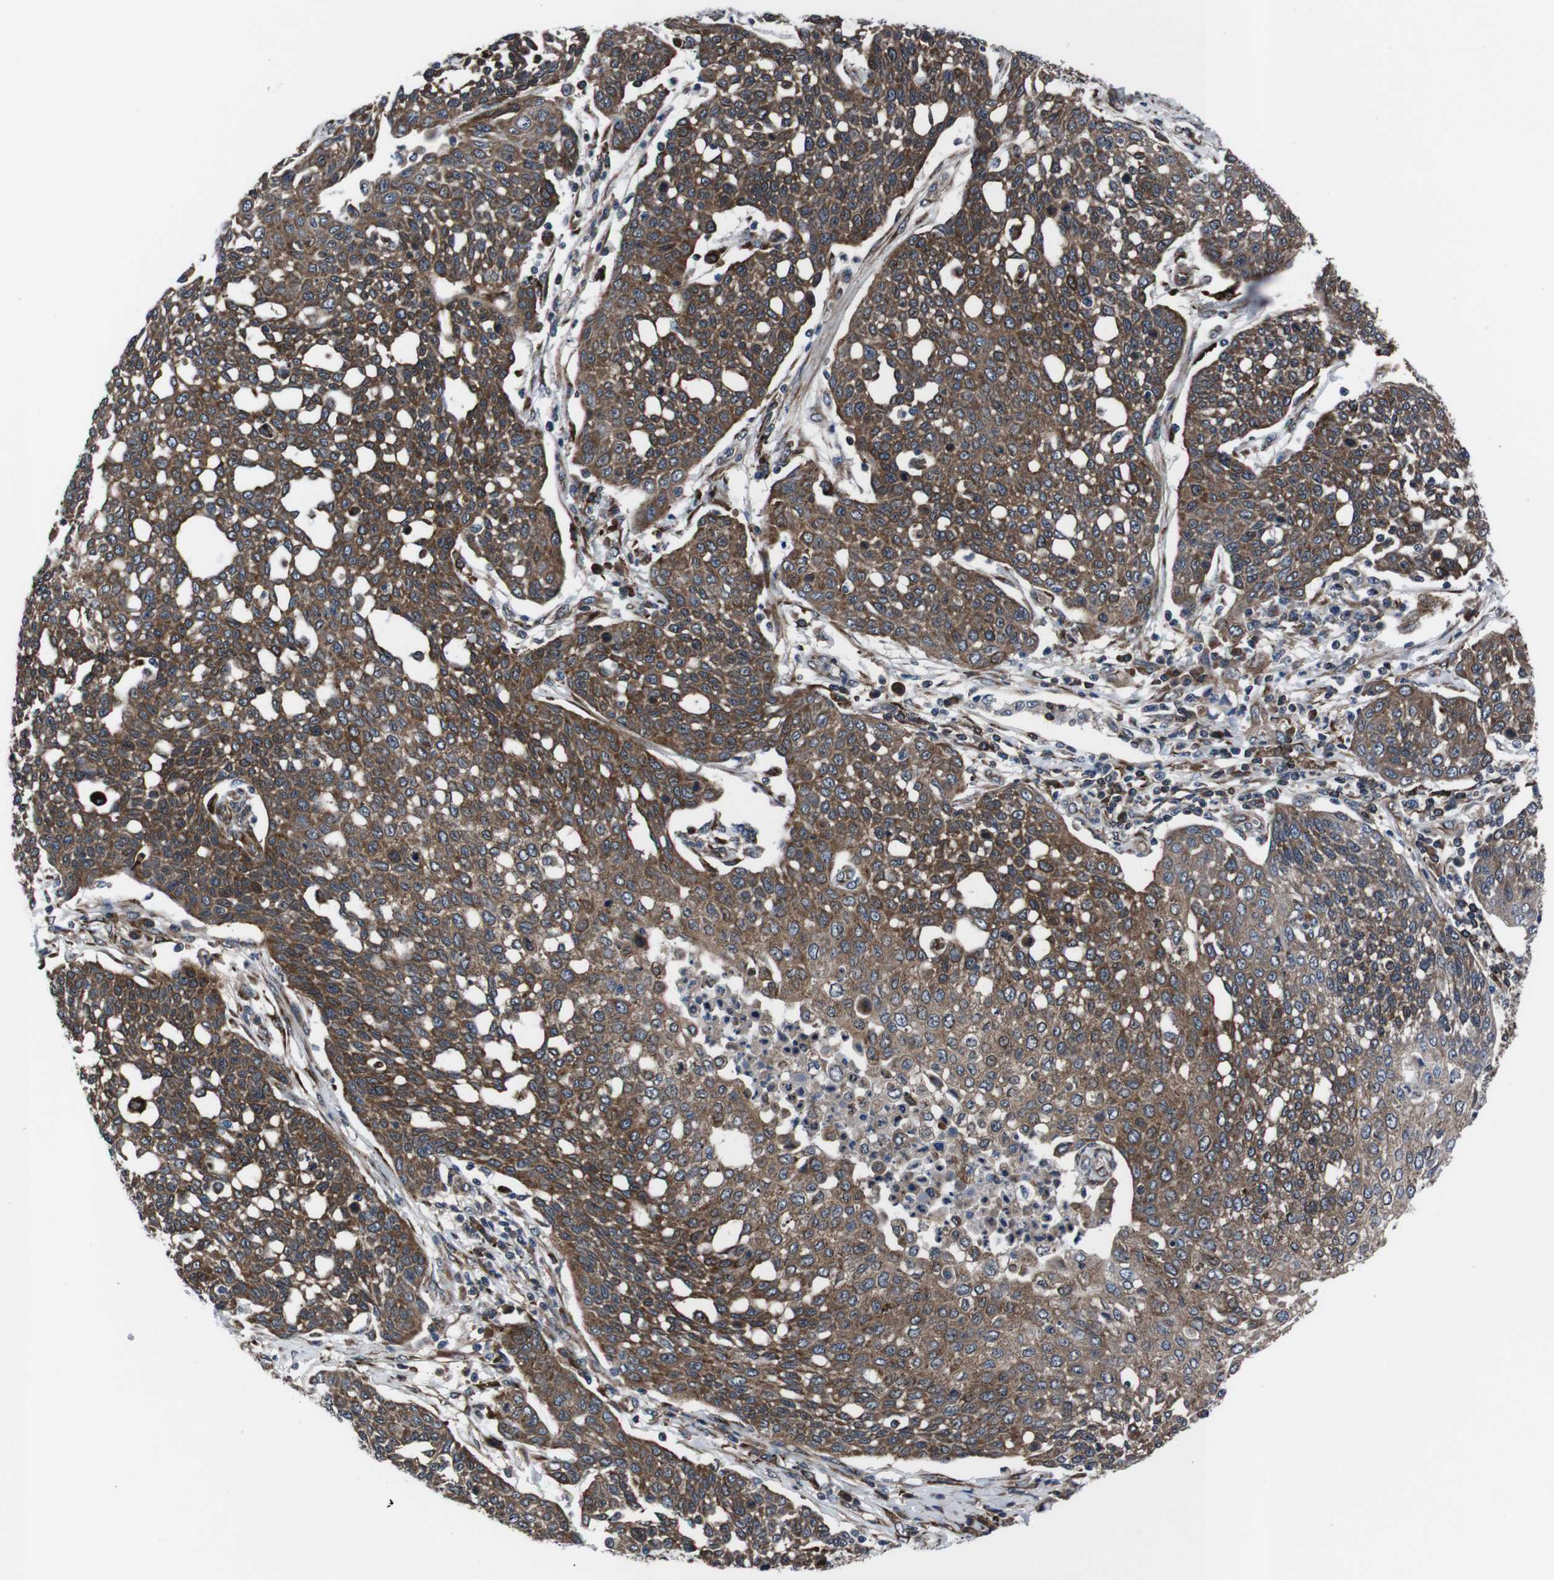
{"staining": {"intensity": "strong", "quantity": ">75%", "location": "cytoplasmic/membranous"}, "tissue": "cervical cancer", "cell_type": "Tumor cells", "image_type": "cancer", "snomed": [{"axis": "morphology", "description": "Squamous cell carcinoma, NOS"}, {"axis": "topography", "description": "Cervix"}], "caption": "A brown stain highlights strong cytoplasmic/membranous expression of a protein in human cervical cancer tumor cells.", "gene": "EIF4A2", "patient": {"sex": "female", "age": 34}}